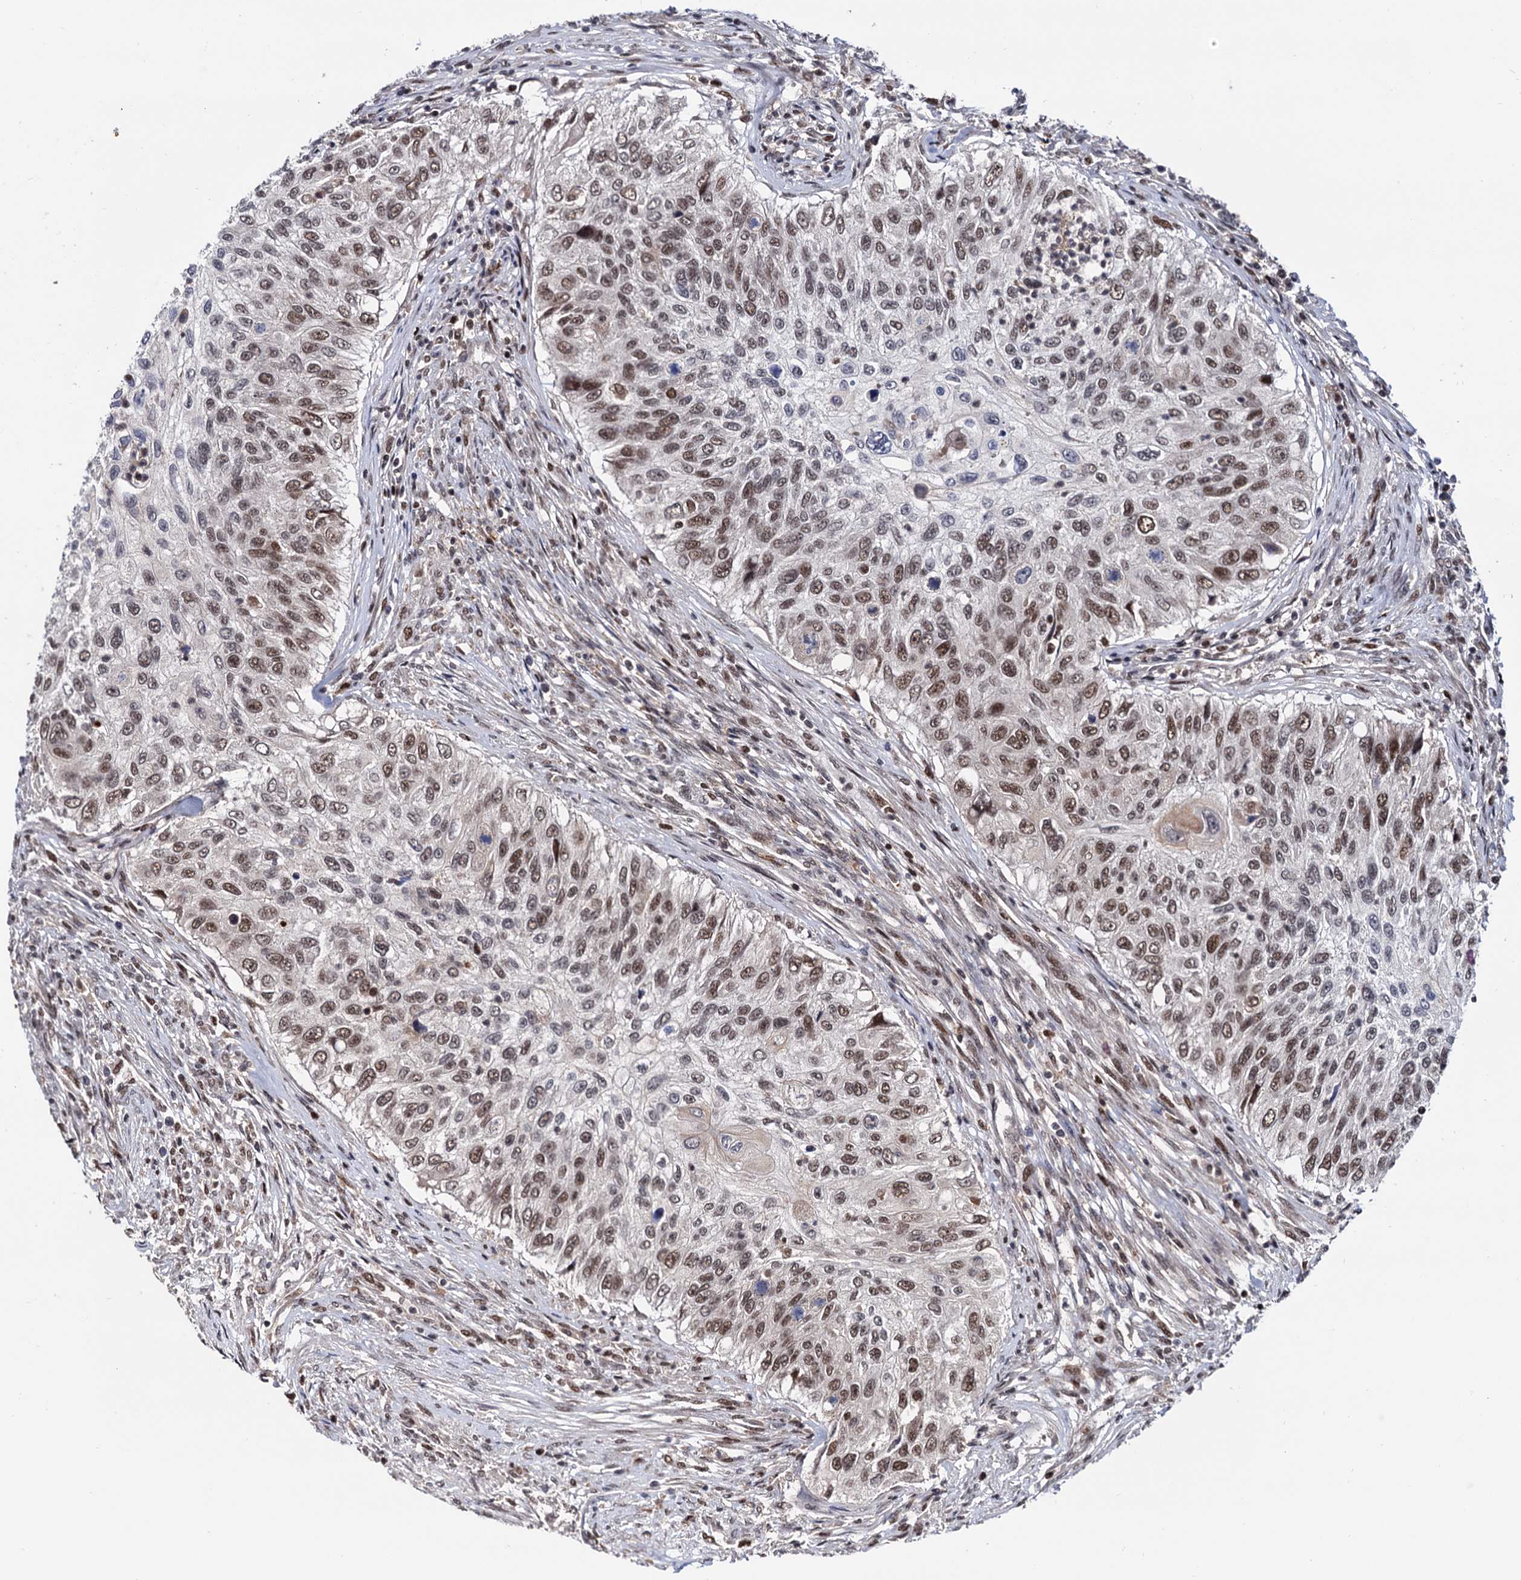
{"staining": {"intensity": "moderate", "quantity": ">75%", "location": "nuclear"}, "tissue": "urothelial cancer", "cell_type": "Tumor cells", "image_type": "cancer", "snomed": [{"axis": "morphology", "description": "Urothelial carcinoma, High grade"}, {"axis": "topography", "description": "Urinary bladder"}], "caption": "Moderate nuclear protein staining is present in approximately >75% of tumor cells in urothelial carcinoma (high-grade).", "gene": "RNASEH2B", "patient": {"sex": "female", "age": 60}}